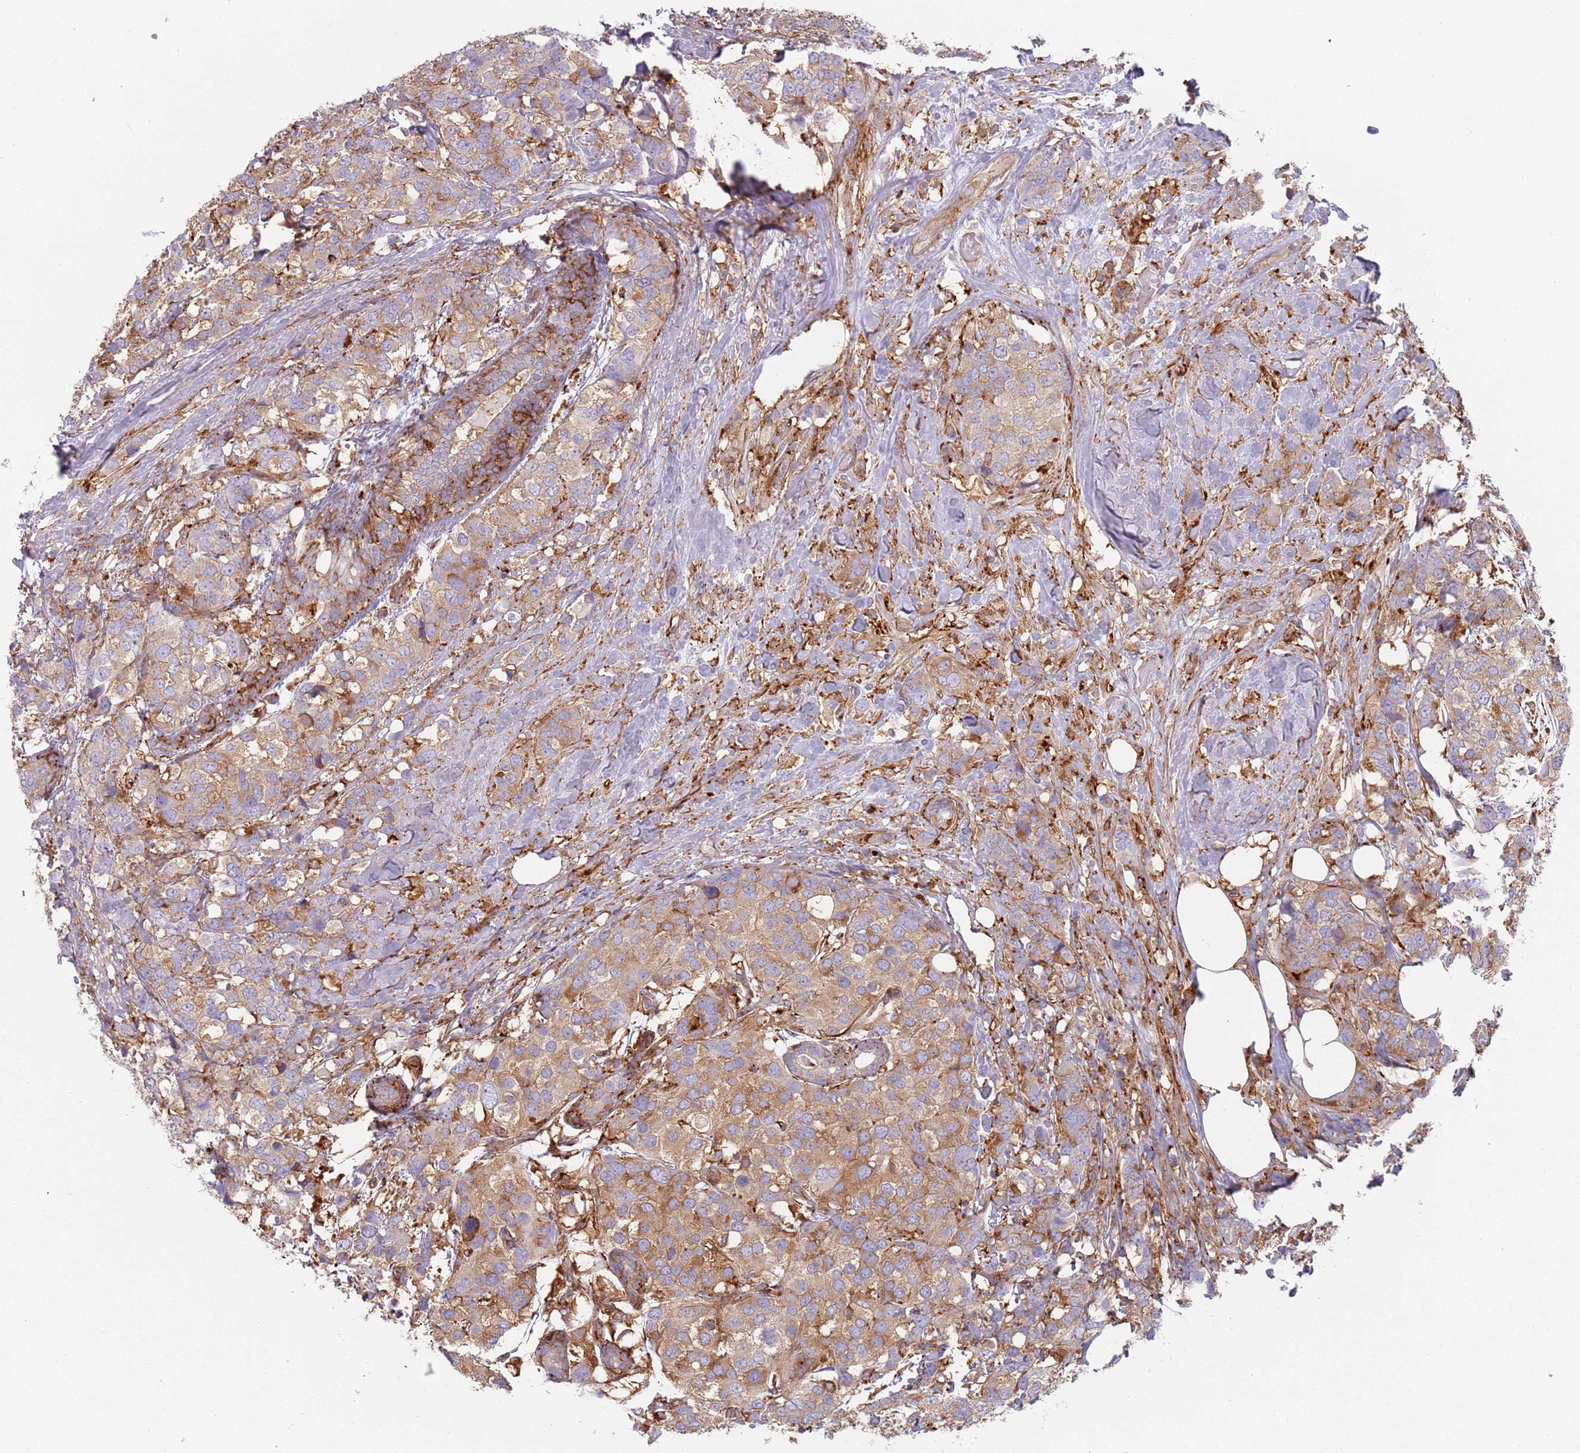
{"staining": {"intensity": "moderate", "quantity": "25%-75%", "location": "cytoplasmic/membranous"}, "tissue": "breast cancer", "cell_type": "Tumor cells", "image_type": "cancer", "snomed": [{"axis": "morphology", "description": "Lobular carcinoma"}, {"axis": "topography", "description": "Breast"}], "caption": "Breast cancer stained with immunohistochemistry exhibits moderate cytoplasmic/membranous staining in about 25%-75% of tumor cells.", "gene": "TPD52L2", "patient": {"sex": "female", "age": 59}}